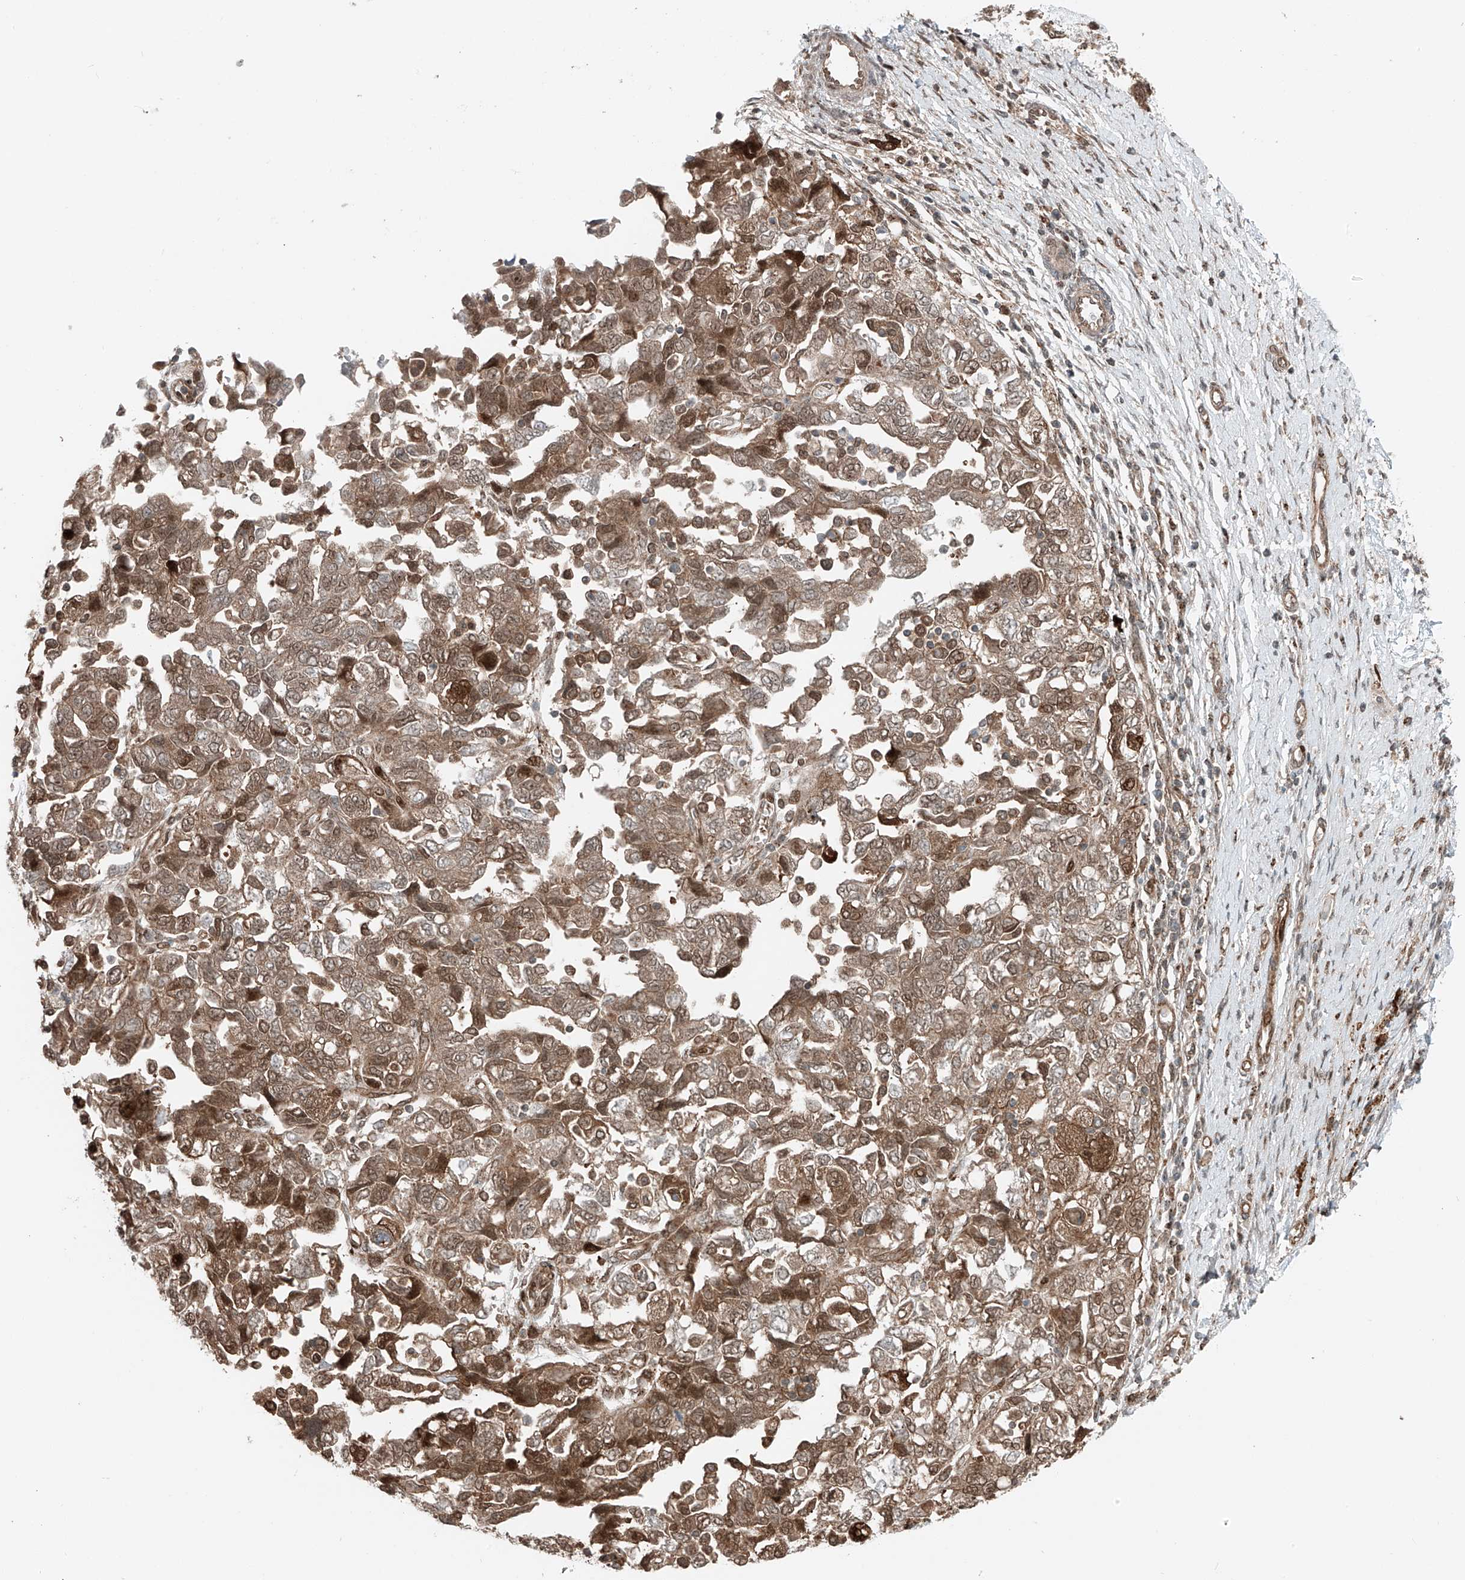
{"staining": {"intensity": "moderate", "quantity": ">75%", "location": "cytoplasmic/membranous,nuclear"}, "tissue": "ovarian cancer", "cell_type": "Tumor cells", "image_type": "cancer", "snomed": [{"axis": "morphology", "description": "Carcinoma, NOS"}, {"axis": "morphology", "description": "Cystadenocarcinoma, serous, NOS"}, {"axis": "topography", "description": "Ovary"}], "caption": "DAB immunohistochemical staining of ovarian cancer (serous cystadenocarcinoma) exhibits moderate cytoplasmic/membranous and nuclear protein staining in about >75% of tumor cells. Ihc stains the protein of interest in brown and the nuclei are stained blue.", "gene": "USP48", "patient": {"sex": "female", "age": 69}}